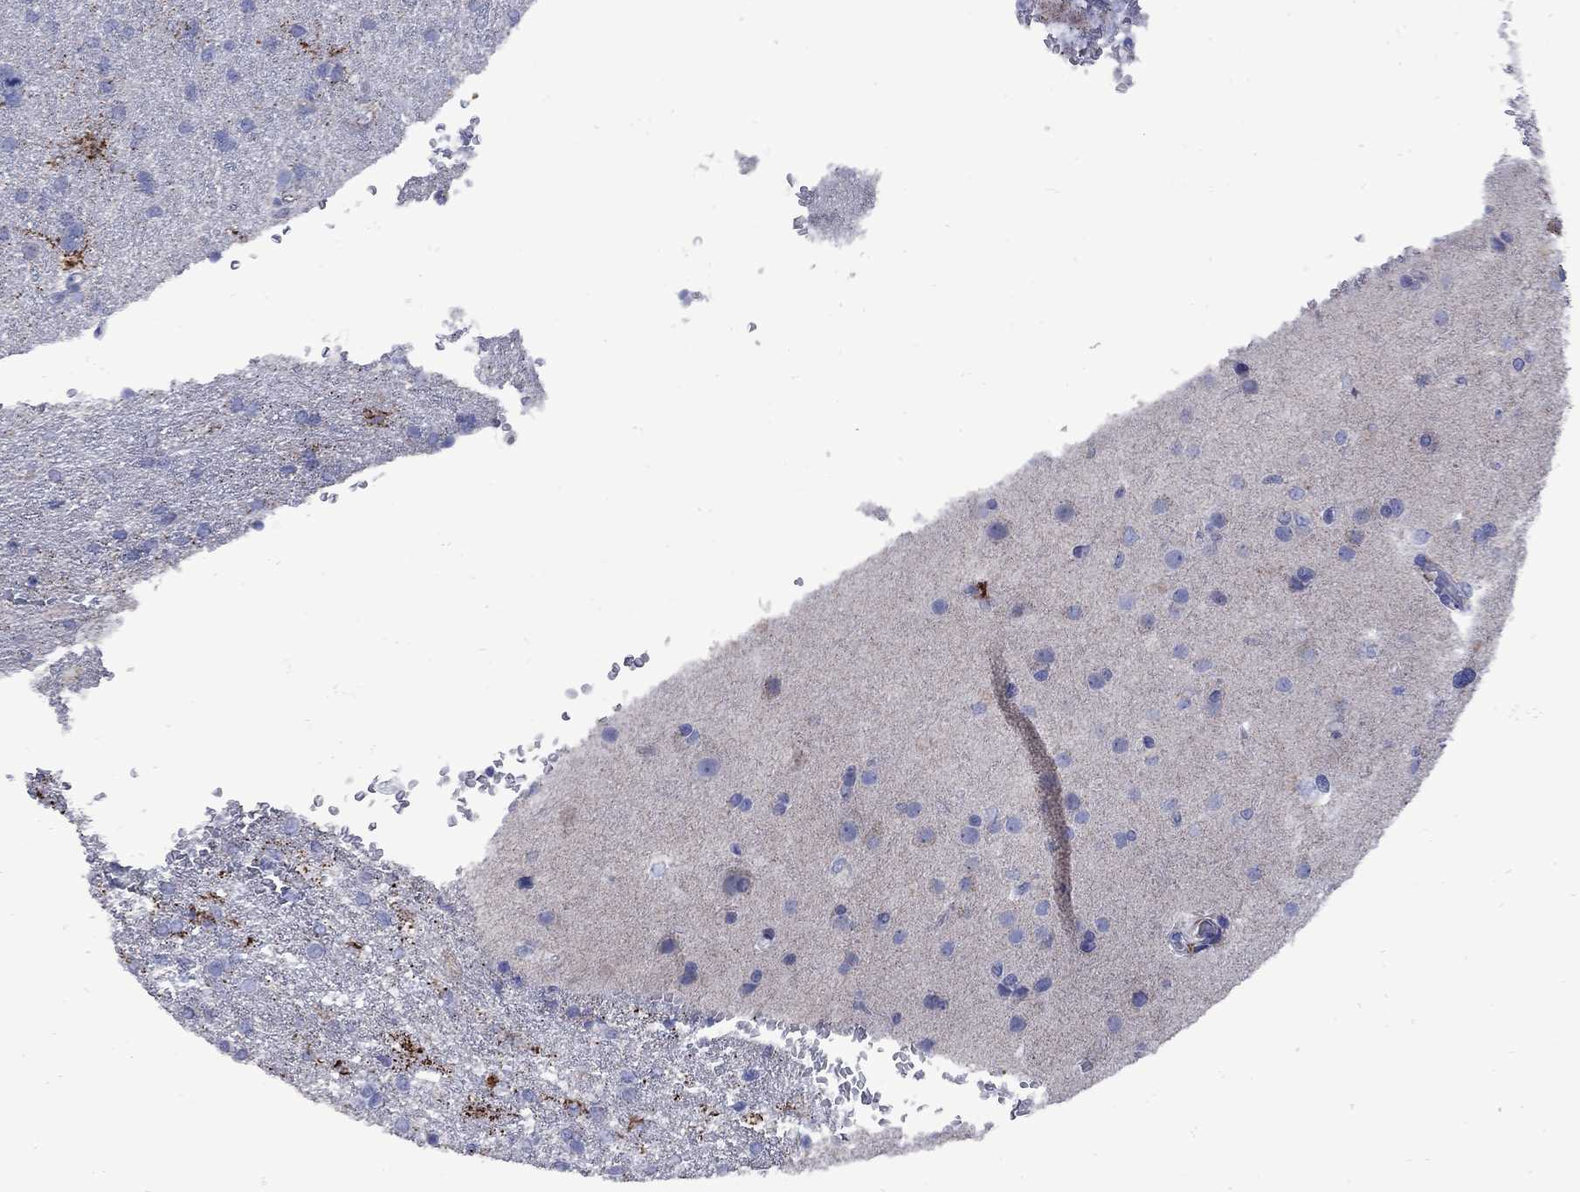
{"staining": {"intensity": "strong", "quantity": "<25%", "location": "cytoplasmic/membranous"}, "tissue": "glioma", "cell_type": "Tumor cells", "image_type": "cancer", "snomed": [{"axis": "morphology", "description": "Glioma, malignant, High grade"}, {"axis": "topography", "description": "Brain"}], "caption": "Approximately <25% of tumor cells in human glioma exhibit strong cytoplasmic/membranous protein positivity as visualized by brown immunohistochemical staining.", "gene": "SESTD1", "patient": {"sex": "male", "age": 68}}